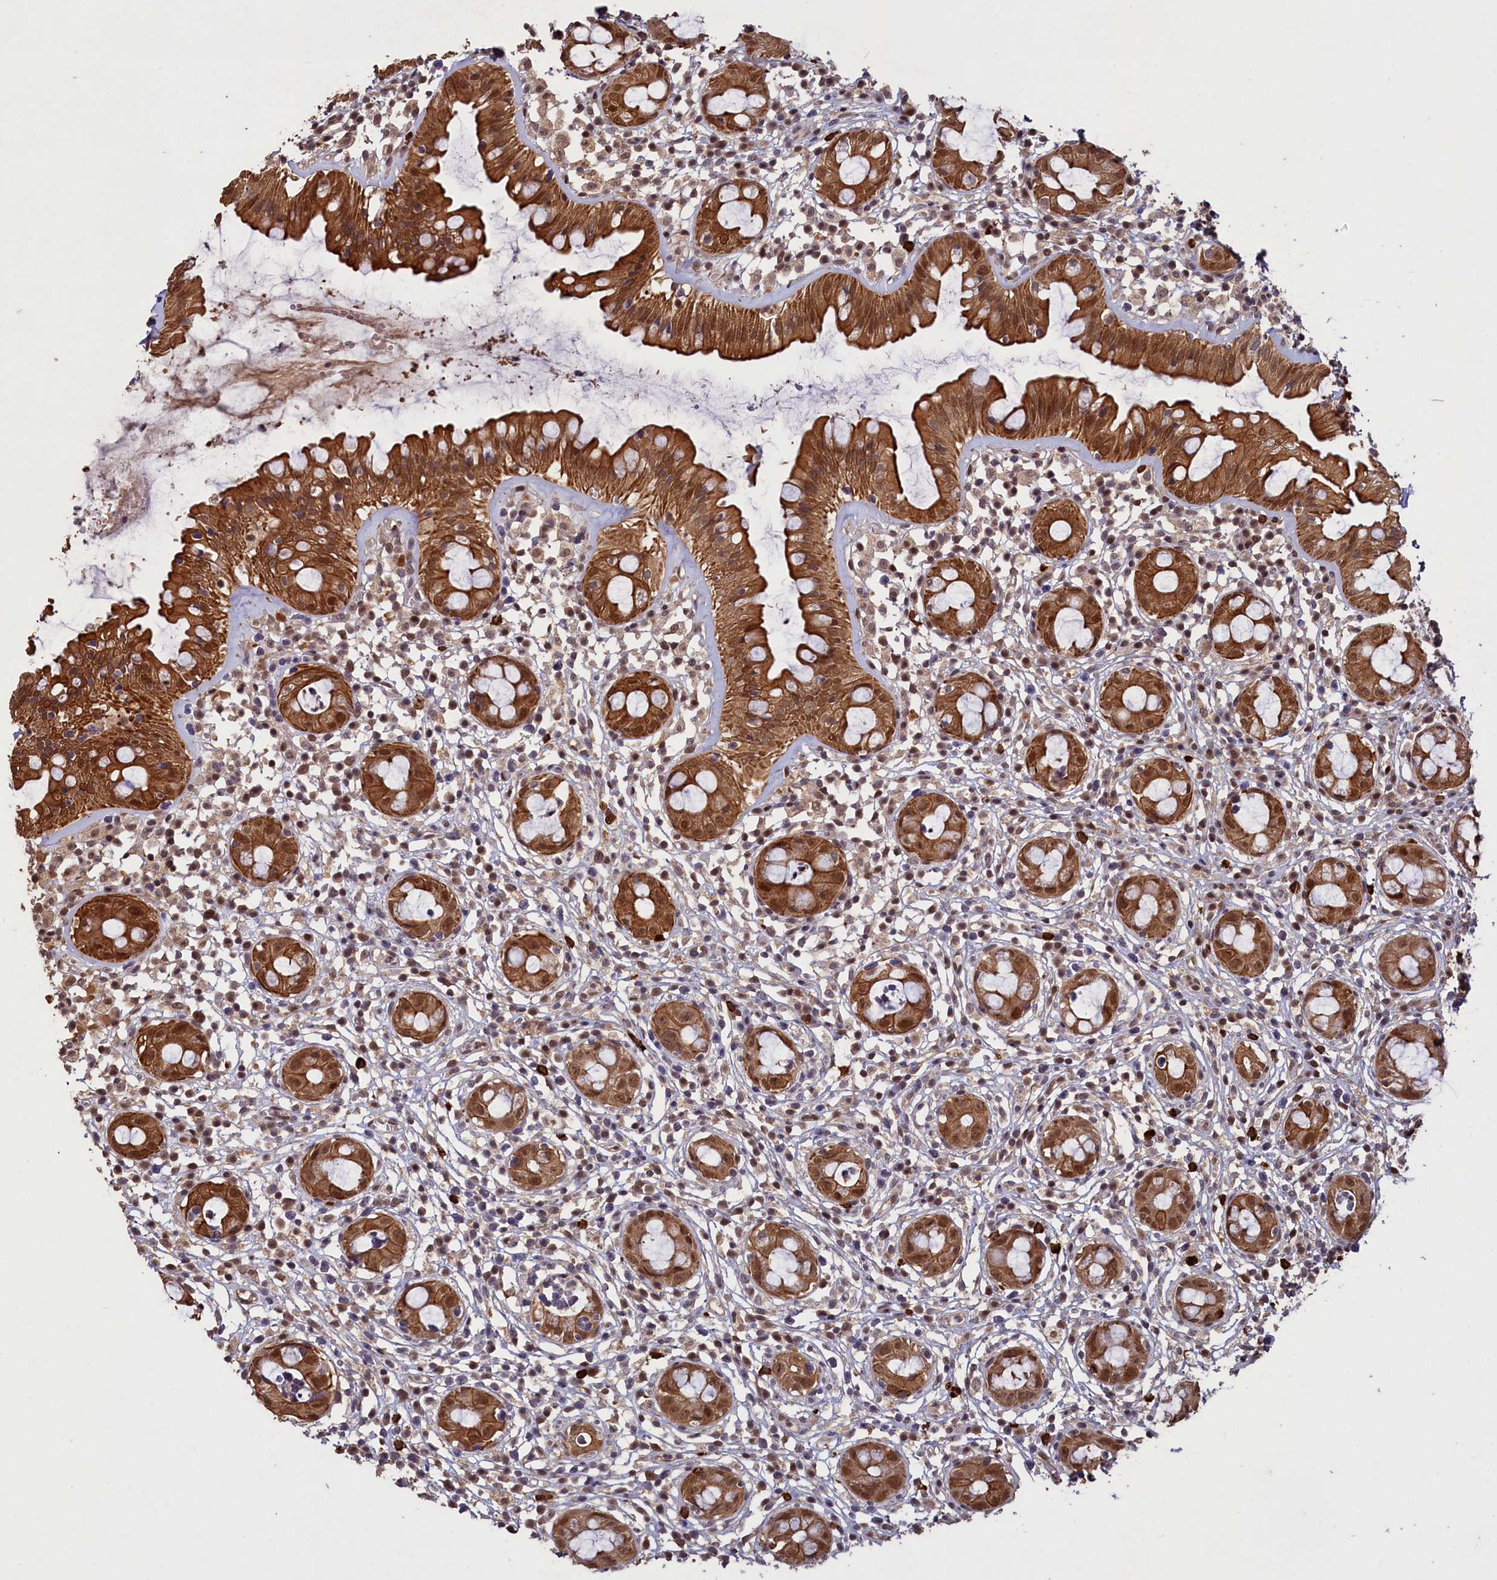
{"staining": {"intensity": "moderate", "quantity": ">75%", "location": "cytoplasmic/membranous,nuclear"}, "tissue": "rectum", "cell_type": "Glandular cells", "image_type": "normal", "snomed": [{"axis": "morphology", "description": "Normal tissue, NOS"}, {"axis": "topography", "description": "Rectum"}], "caption": "An immunohistochemistry (IHC) image of normal tissue is shown. Protein staining in brown labels moderate cytoplasmic/membranous,nuclear positivity in rectum within glandular cells. (Brightfield microscopy of DAB IHC at high magnification).", "gene": "NAE1", "patient": {"sex": "female", "age": 57}}